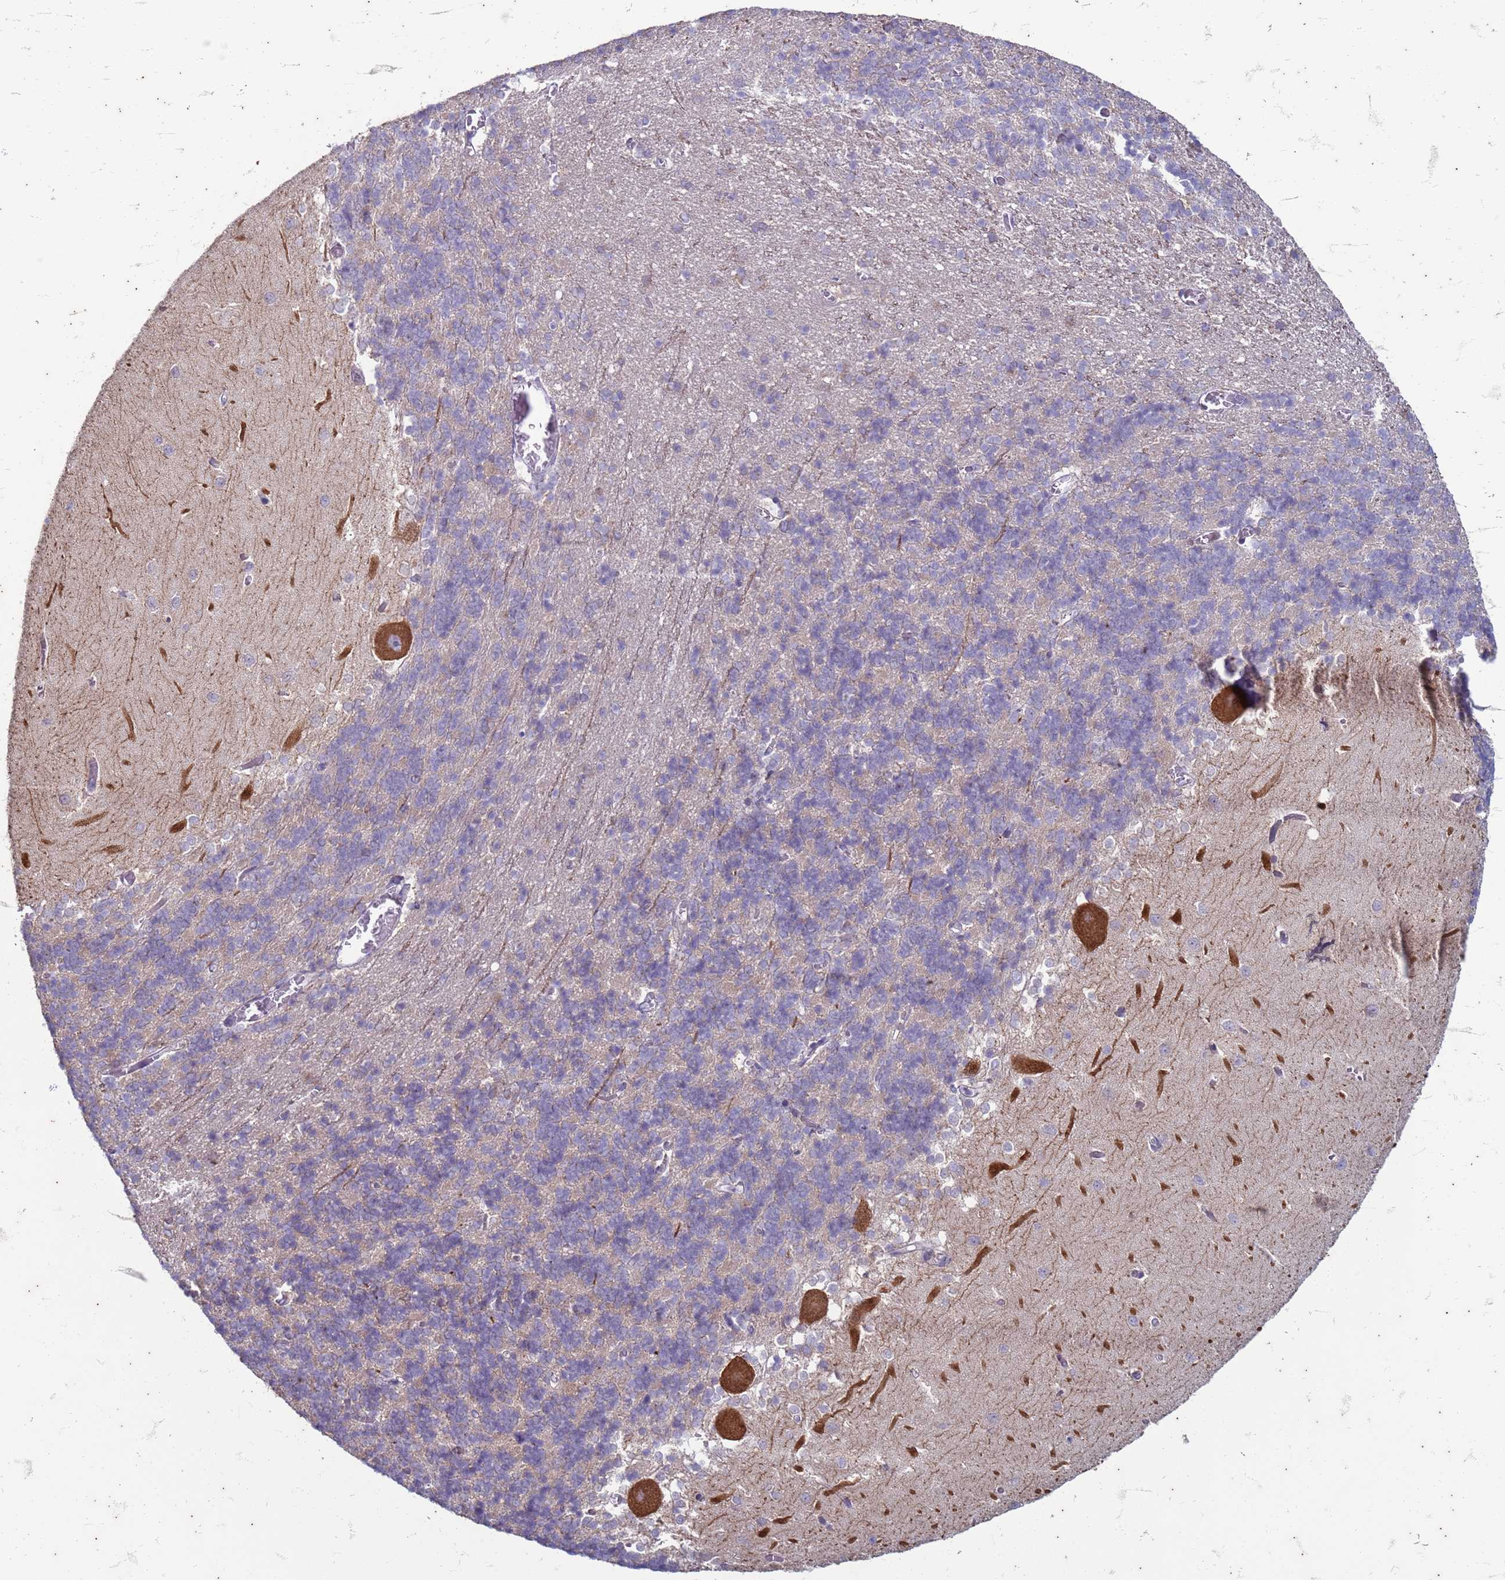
{"staining": {"intensity": "weak", "quantity": "<25%", "location": "cytoplasmic/membranous"}, "tissue": "cerebellum", "cell_type": "Cells in granular layer", "image_type": "normal", "snomed": [{"axis": "morphology", "description": "Normal tissue, NOS"}, {"axis": "topography", "description": "Cerebellum"}], "caption": "High power microscopy image of an IHC histopathology image of benign cerebellum, revealing no significant positivity in cells in granular layer.", "gene": "SUCO", "patient": {"sex": "male", "age": 37}}